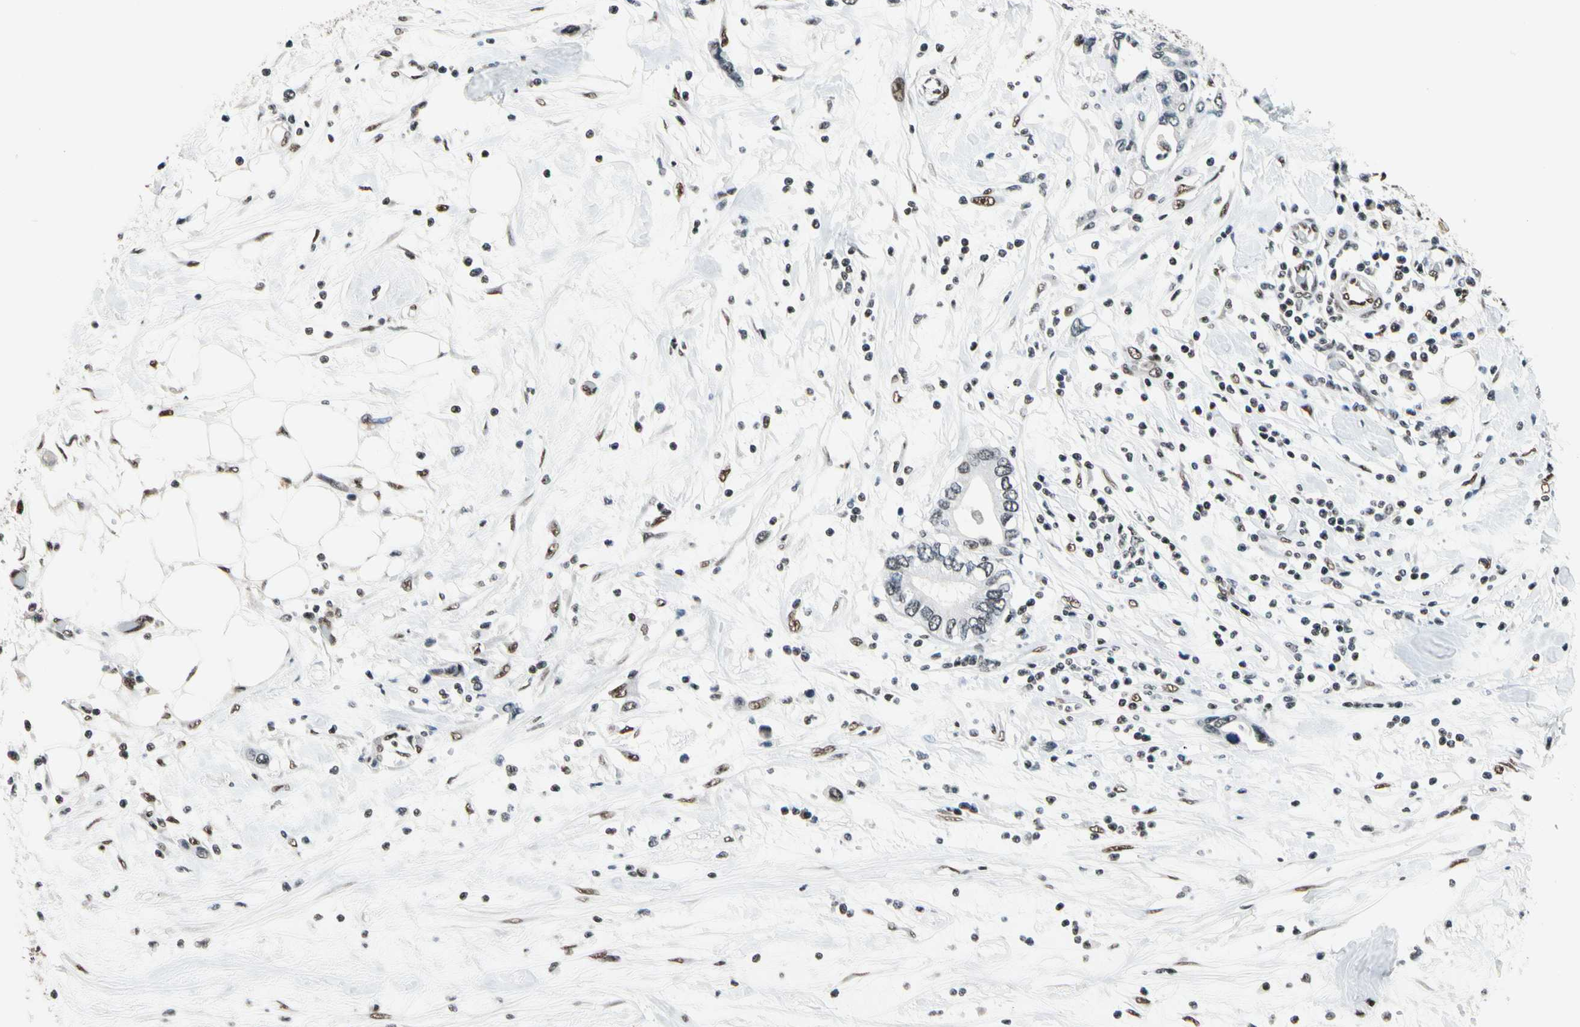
{"staining": {"intensity": "weak", "quantity": "25%-75%", "location": "nuclear"}, "tissue": "pancreatic cancer", "cell_type": "Tumor cells", "image_type": "cancer", "snomed": [{"axis": "morphology", "description": "Adenocarcinoma, NOS"}, {"axis": "topography", "description": "Pancreas"}], "caption": "Tumor cells reveal weak nuclear staining in approximately 25%-75% of cells in pancreatic cancer.", "gene": "RECQL", "patient": {"sex": "female", "age": 57}}